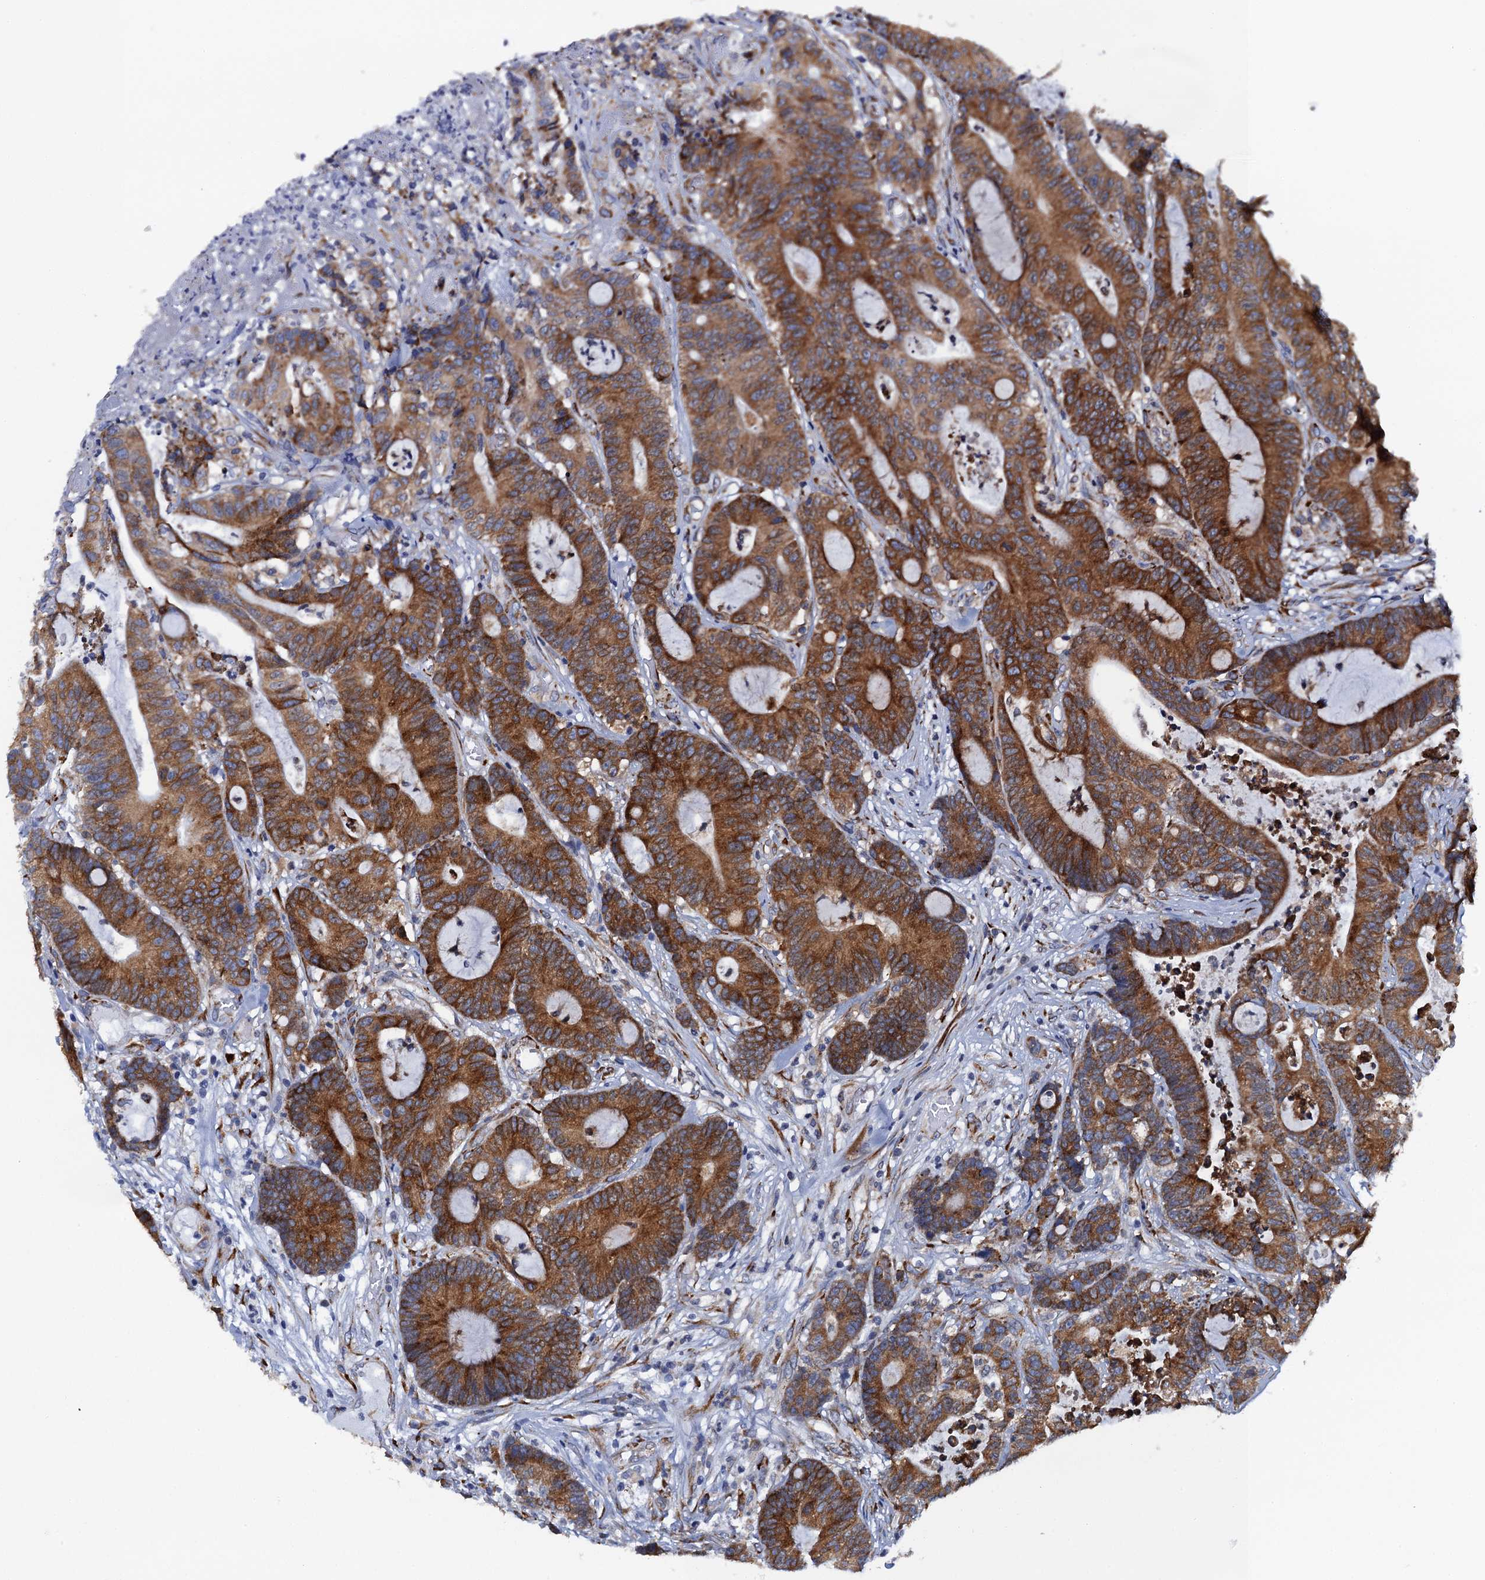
{"staining": {"intensity": "strong", "quantity": ">75%", "location": "cytoplasmic/membranous"}, "tissue": "colorectal cancer", "cell_type": "Tumor cells", "image_type": "cancer", "snomed": [{"axis": "morphology", "description": "Adenocarcinoma, NOS"}, {"axis": "topography", "description": "Colon"}], "caption": "An immunohistochemistry (IHC) histopathology image of tumor tissue is shown. Protein staining in brown labels strong cytoplasmic/membranous positivity in colorectal adenocarcinoma within tumor cells.", "gene": "POGLUT3", "patient": {"sex": "female", "age": 84}}